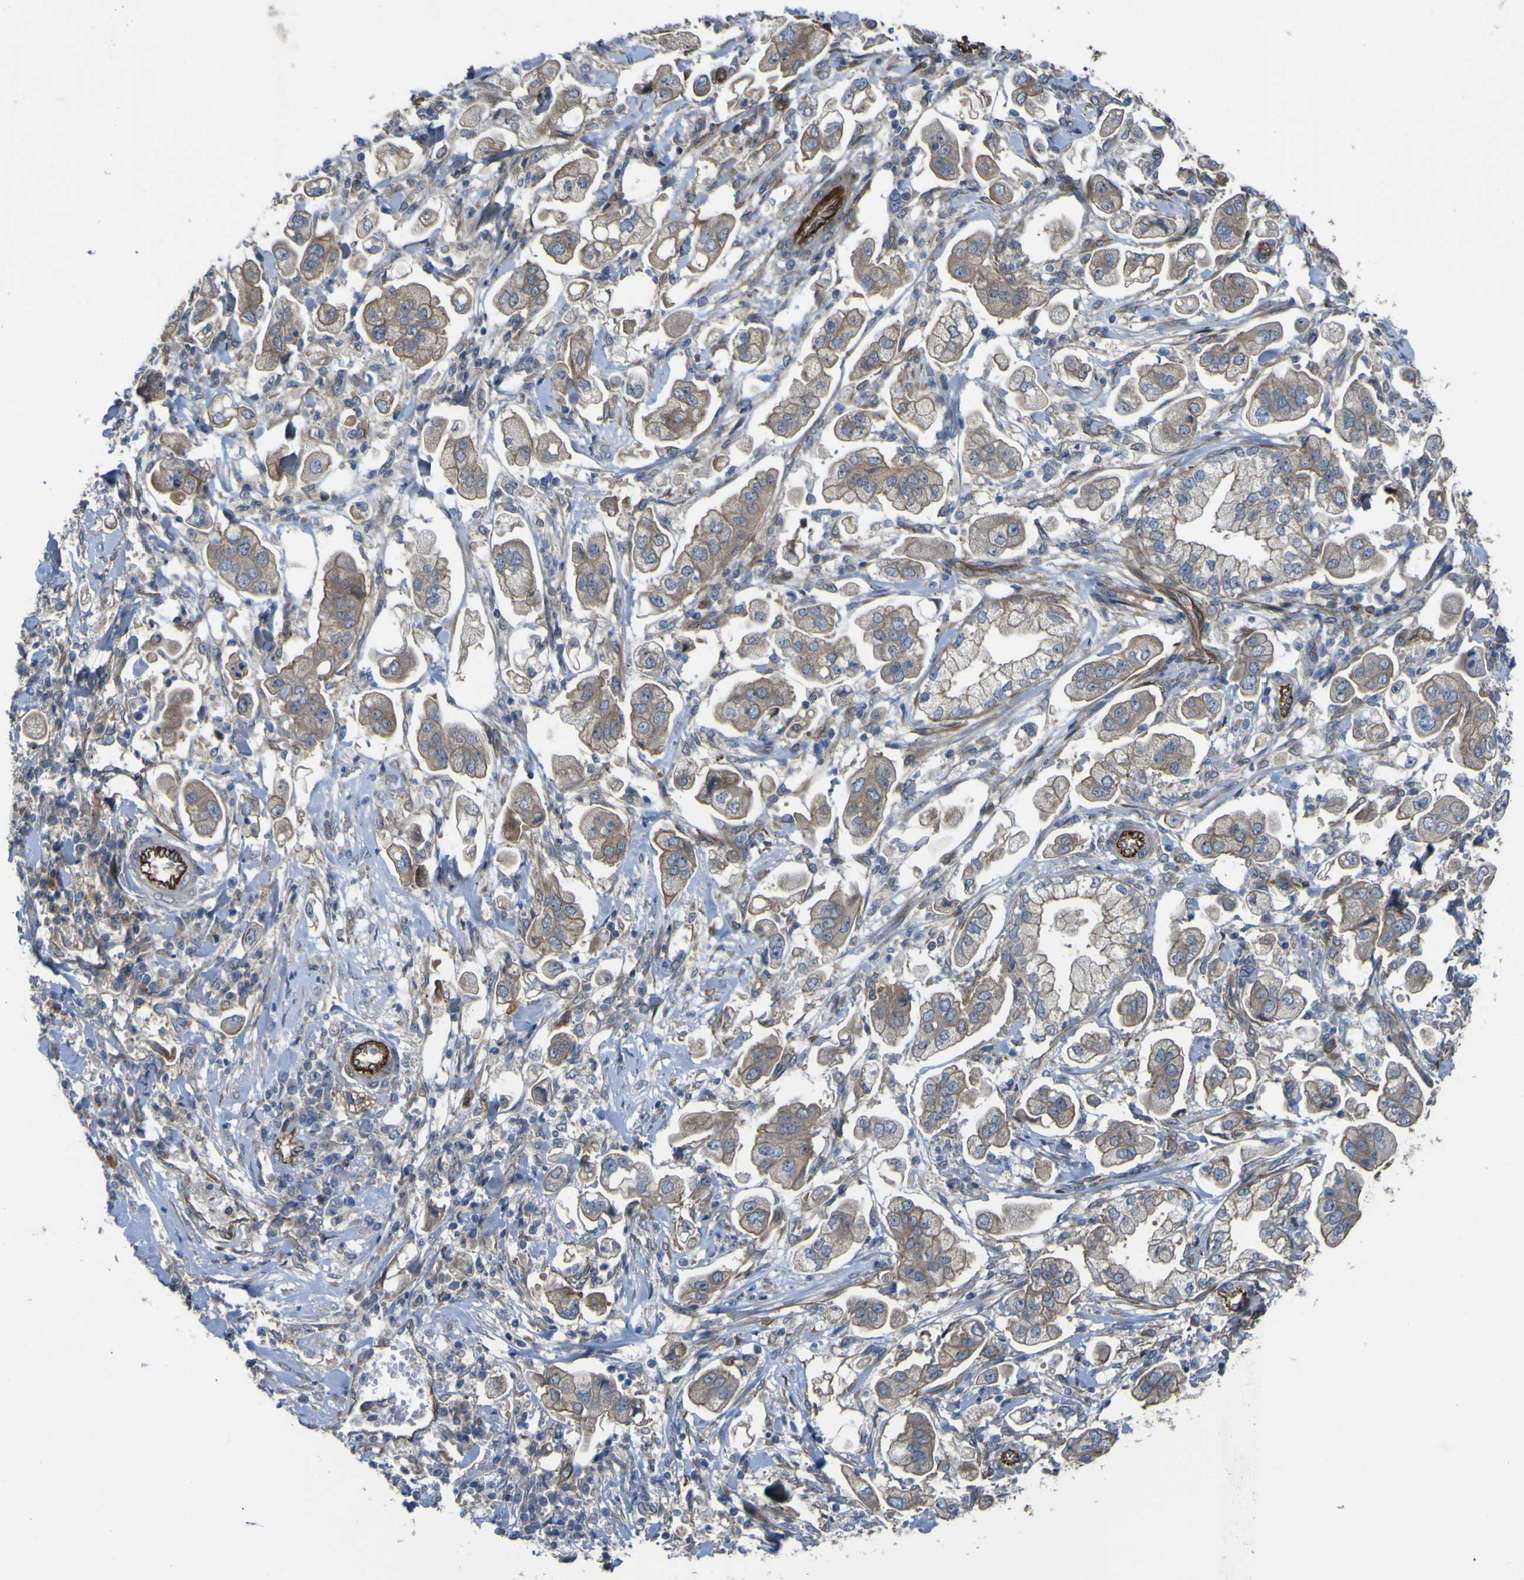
{"staining": {"intensity": "weak", "quantity": ">75%", "location": "cytoplasmic/membranous"}, "tissue": "stomach cancer", "cell_type": "Tumor cells", "image_type": "cancer", "snomed": [{"axis": "morphology", "description": "Adenocarcinoma, NOS"}, {"axis": "topography", "description": "Stomach"}], "caption": "Protein staining shows weak cytoplasmic/membranous positivity in approximately >75% of tumor cells in stomach cancer. (DAB = brown stain, brightfield microscopy at high magnification).", "gene": "FBXO30", "patient": {"sex": "male", "age": 62}}